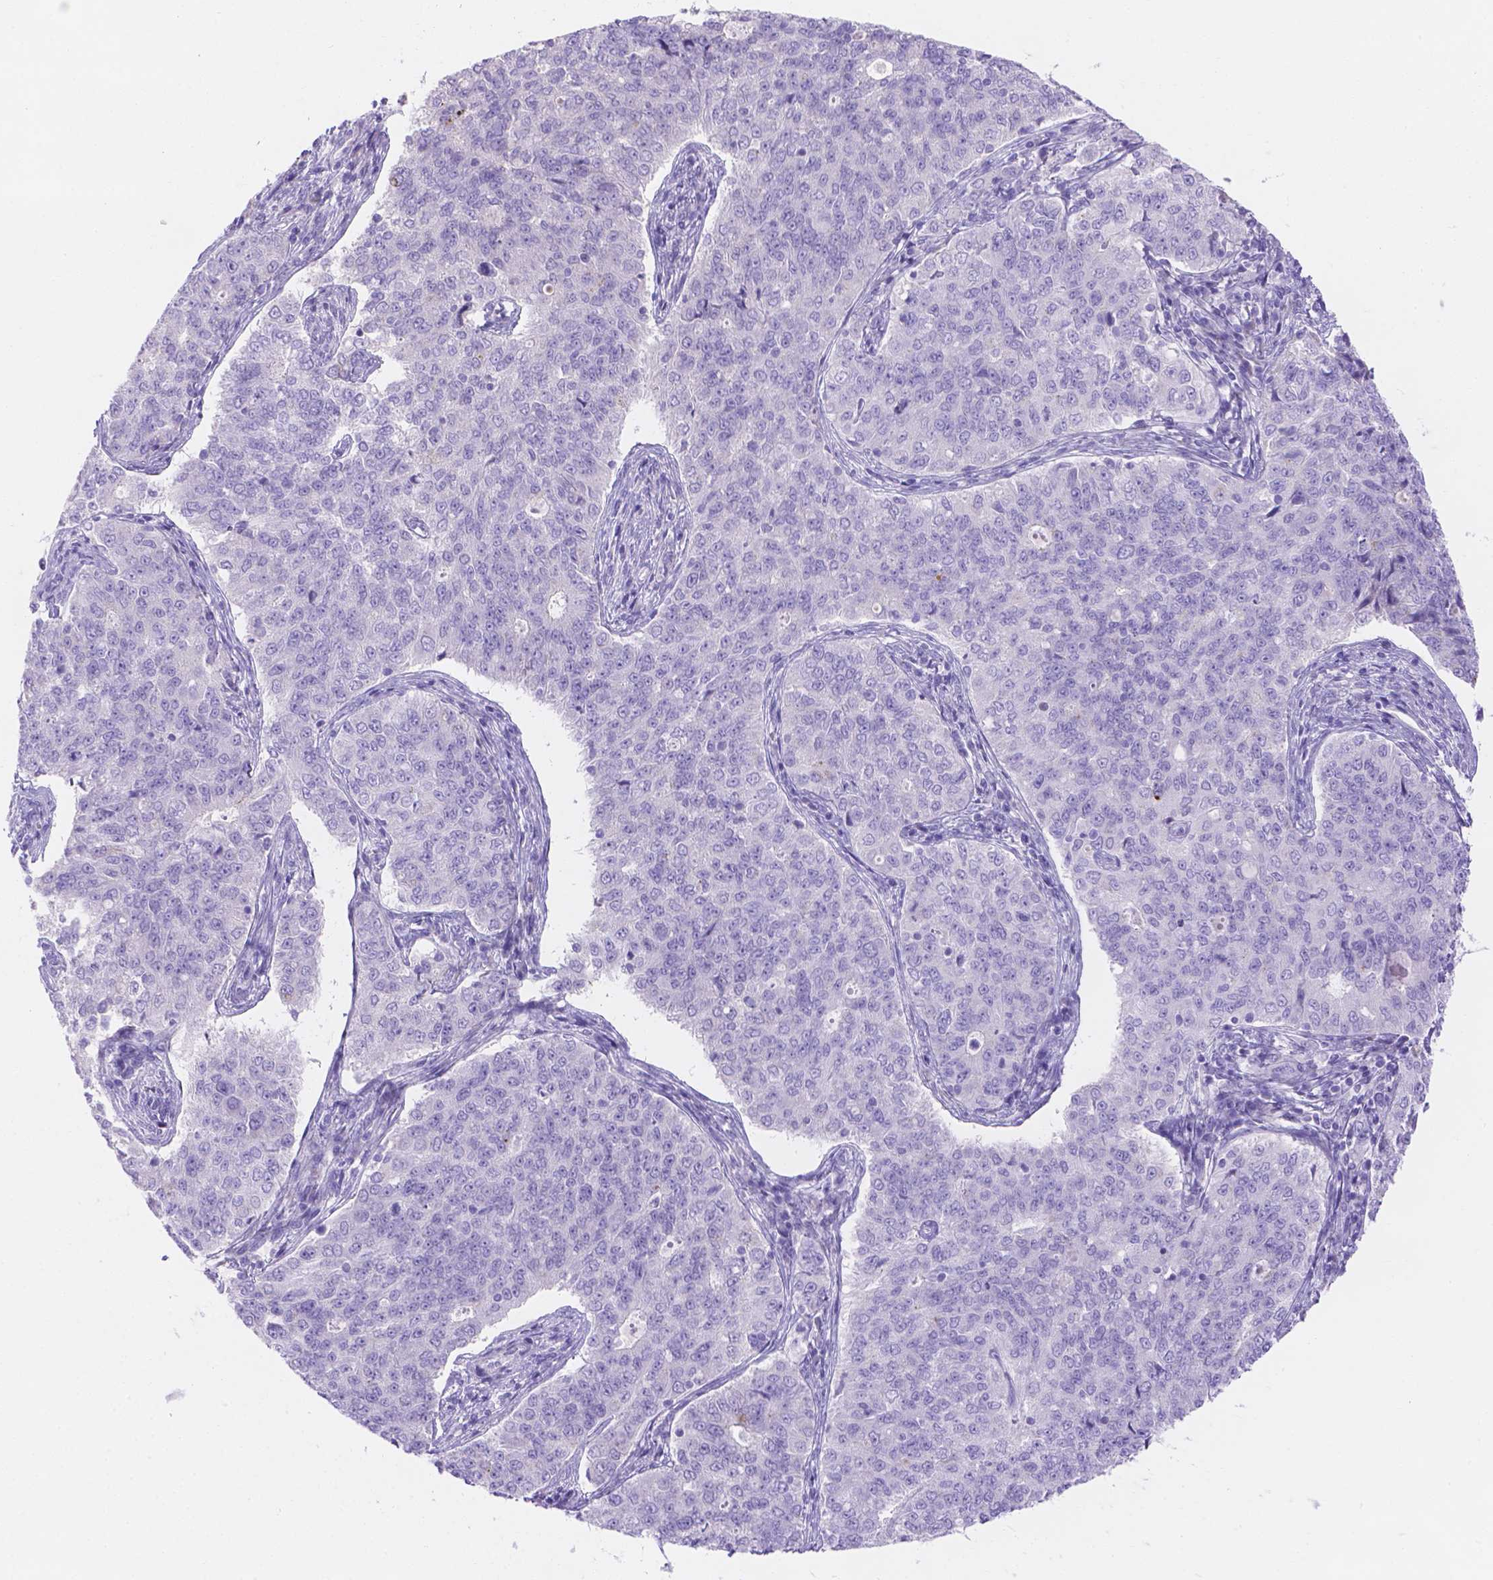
{"staining": {"intensity": "negative", "quantity": "none", "location": "none"}, "tissue": "endometrial cancer", "cell_type": "Tumor cells", "image_type": "cancer", "snomed": [{"axis": "morphology", "description": "Adenocarcinoma, NOS"}, {"axis": "topography", "description": "Endometrium"}], "caption": "The immunohistochemistry photomicrograph has no significant positivity in tumor cells of endometrial adenocarcinoma tissue.", "gene": "MLN", "patient": {"sex": "female", "age": 43}}